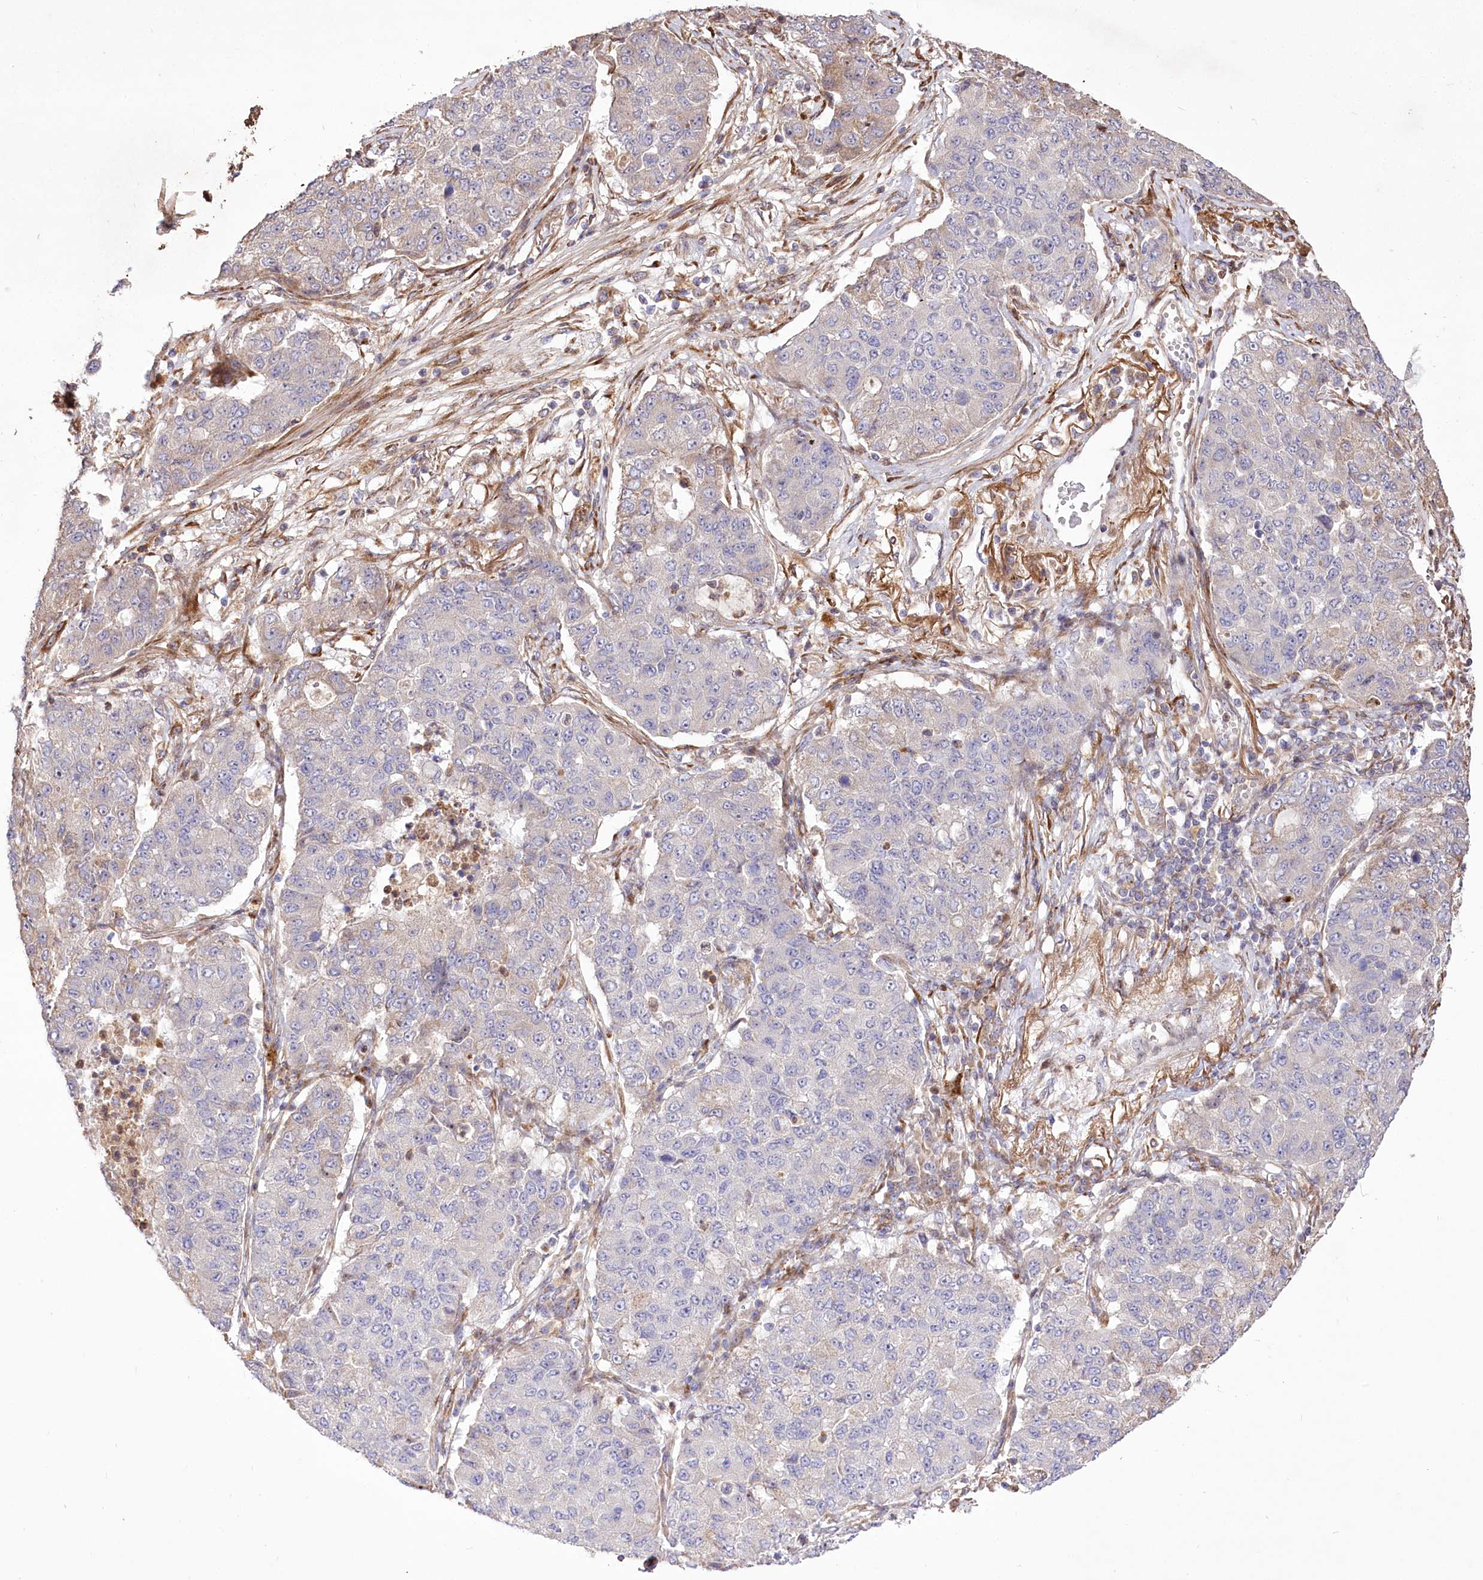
{"staining": {"intensity": "weak", "quantity": "25%-75%", "location": "cytoplasmic/membranous"}, "tissue": "lung cancer", "cell_type": "Tumor cells", "image_type": "cancer", "snomed": [{"axis": "morphology", "description": "Squamous cell carcinoma, NOS"}, {"axis": "topography", "description": "Lung"}], "caption": "High-magnification brightfield microscopy of lung cancer stained with DAB (3,3'-diaminobenzidine) (brown) and counterstained with hematoxylin (blue). tumor cells exhibit weak cytoplasmic/membranous positivity is seen in approximately25%-75% of cells.", "gene": "RNF24", "patient": {"sex": "male", "age": 74}}